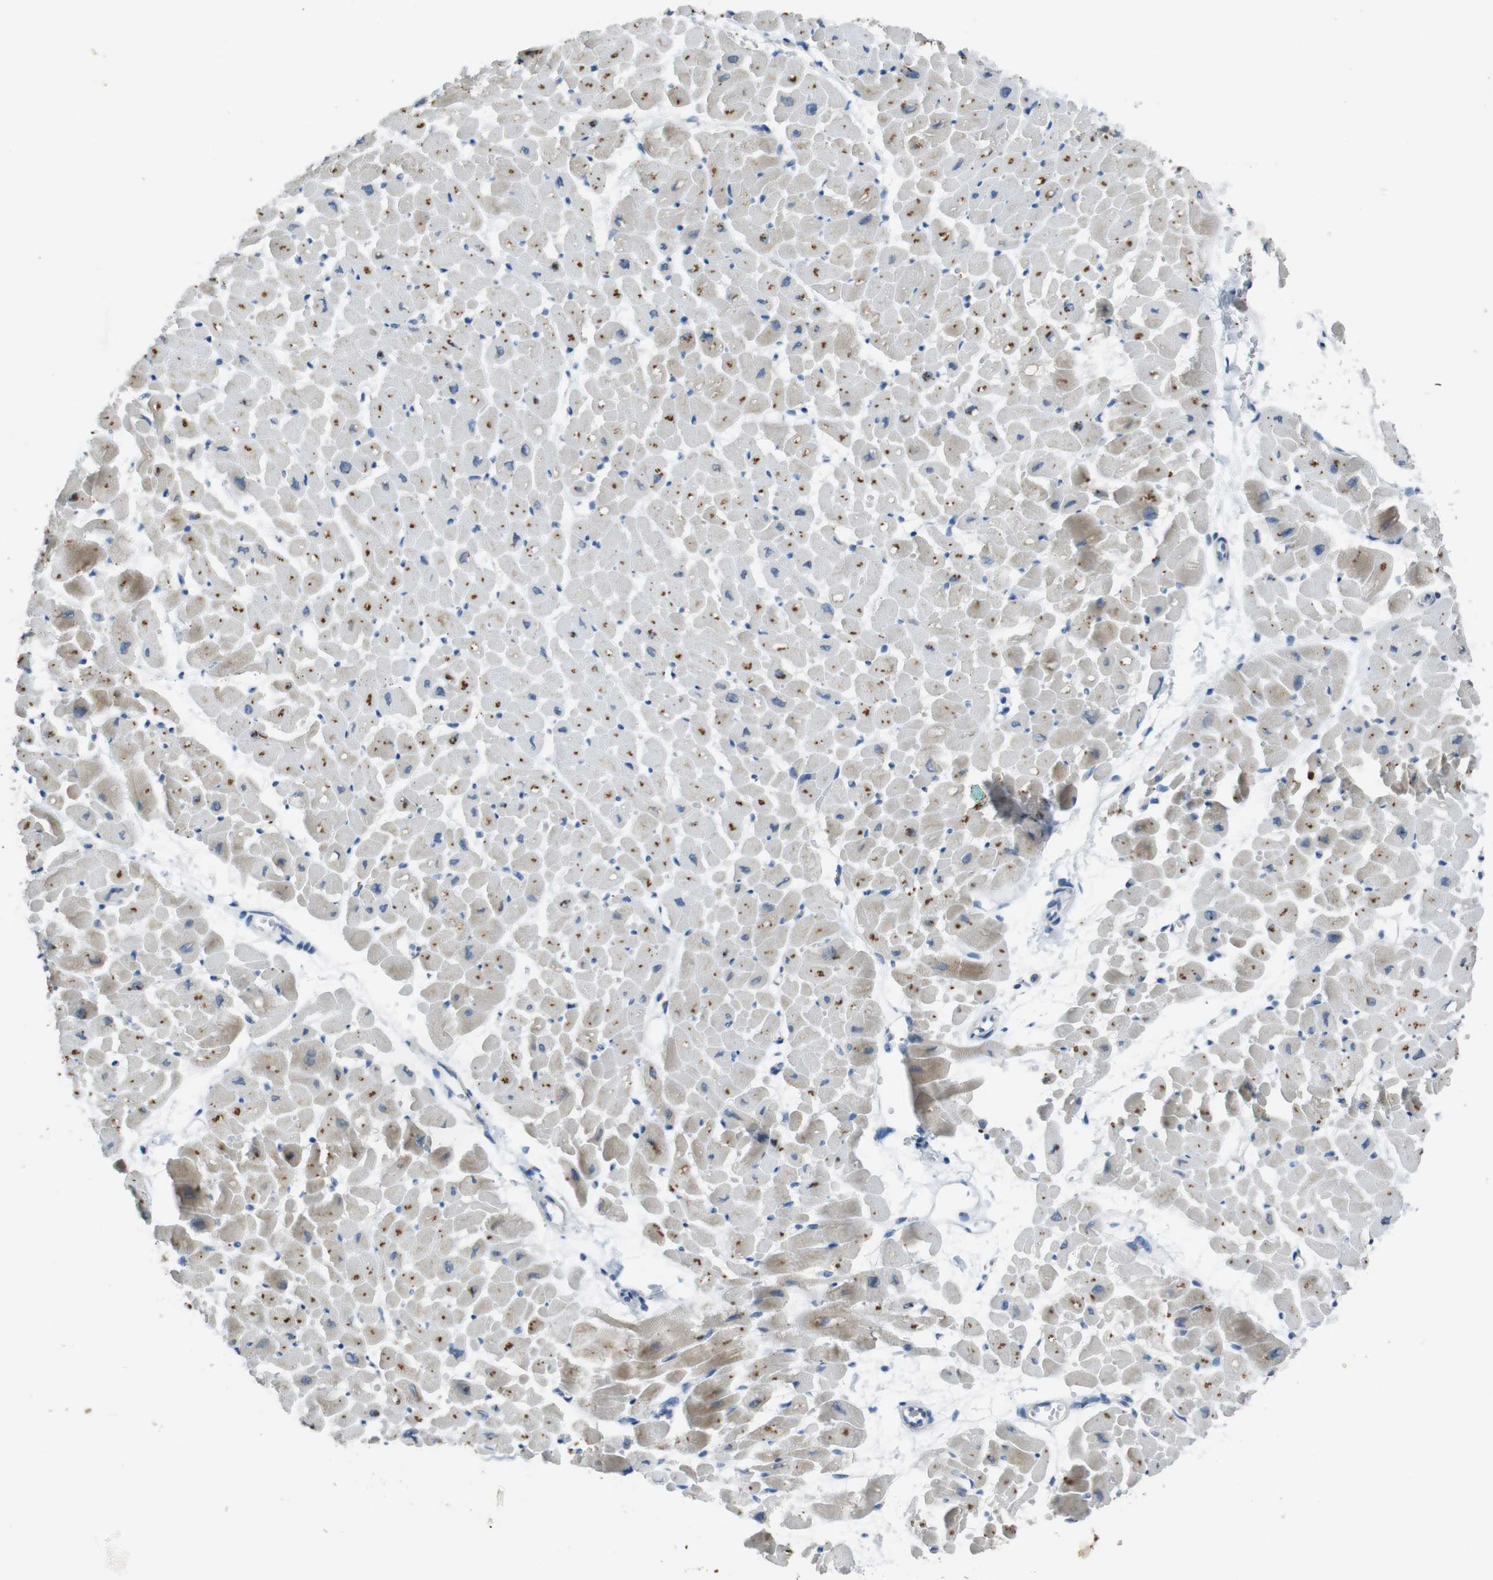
{"staining": {"intensity": "moderate", "quantity": ">75%", "location": "cytoplasmic/membranous"}, "tissue": "heart muscle", "cell_type": "Cardiomyocytes", "image_type": "normal", "snomed": [{"axis": "morphology", "description": "Normal tissue, NOS"}, {"axis": "topography", "description": "Heart"}], "caption": "Heart muscle was stained to show a protein in brown. There is medium levels of moderate cytoplasmic/membranous positivity in about >75% of cardiomyocytes. (DAB (3,3'-diaminobenzidine) IHC, brown staining for protein, blue staining for nuclei).", "gene": "STBD1", "patient": {"sex": "male", "age": 45}}